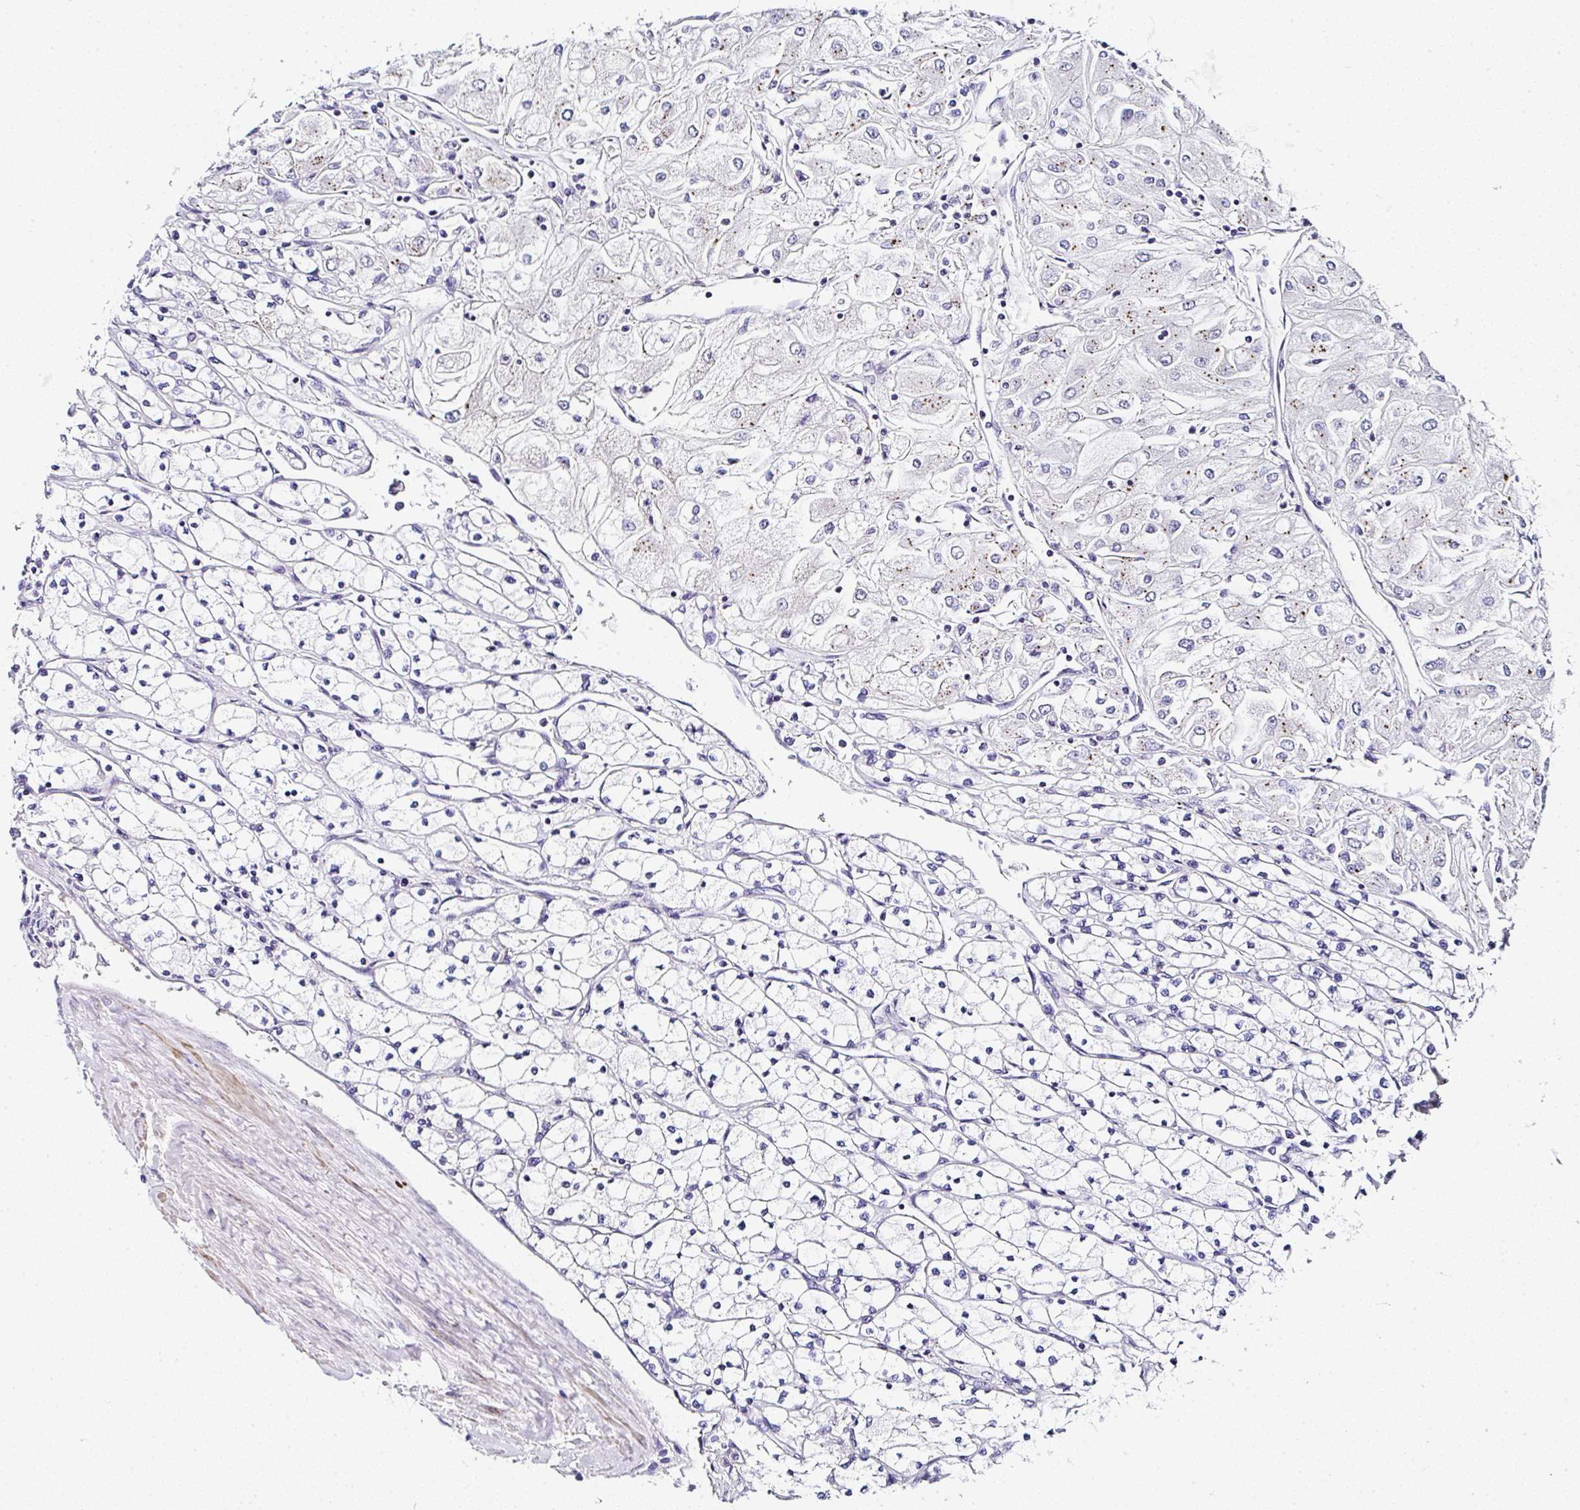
{"staining": {"intensity": "negative", "quantity": "none", "location": "none"}, "tissue": "renal cancer", "cell_type": "Tumor cells", "image_type": "cancer", "snomed": [{"axis": "morphology", "description": "Adenocarcinoma, NOS"}, {"axis": "topography", "description": "Kidney"}], "caption": "A photomicrograph of human adenocarcinoma (renal) is negative for staining in tumor cells.", "gene": "PPFIA4", "patient": {"sex": "male", "age": 80}}